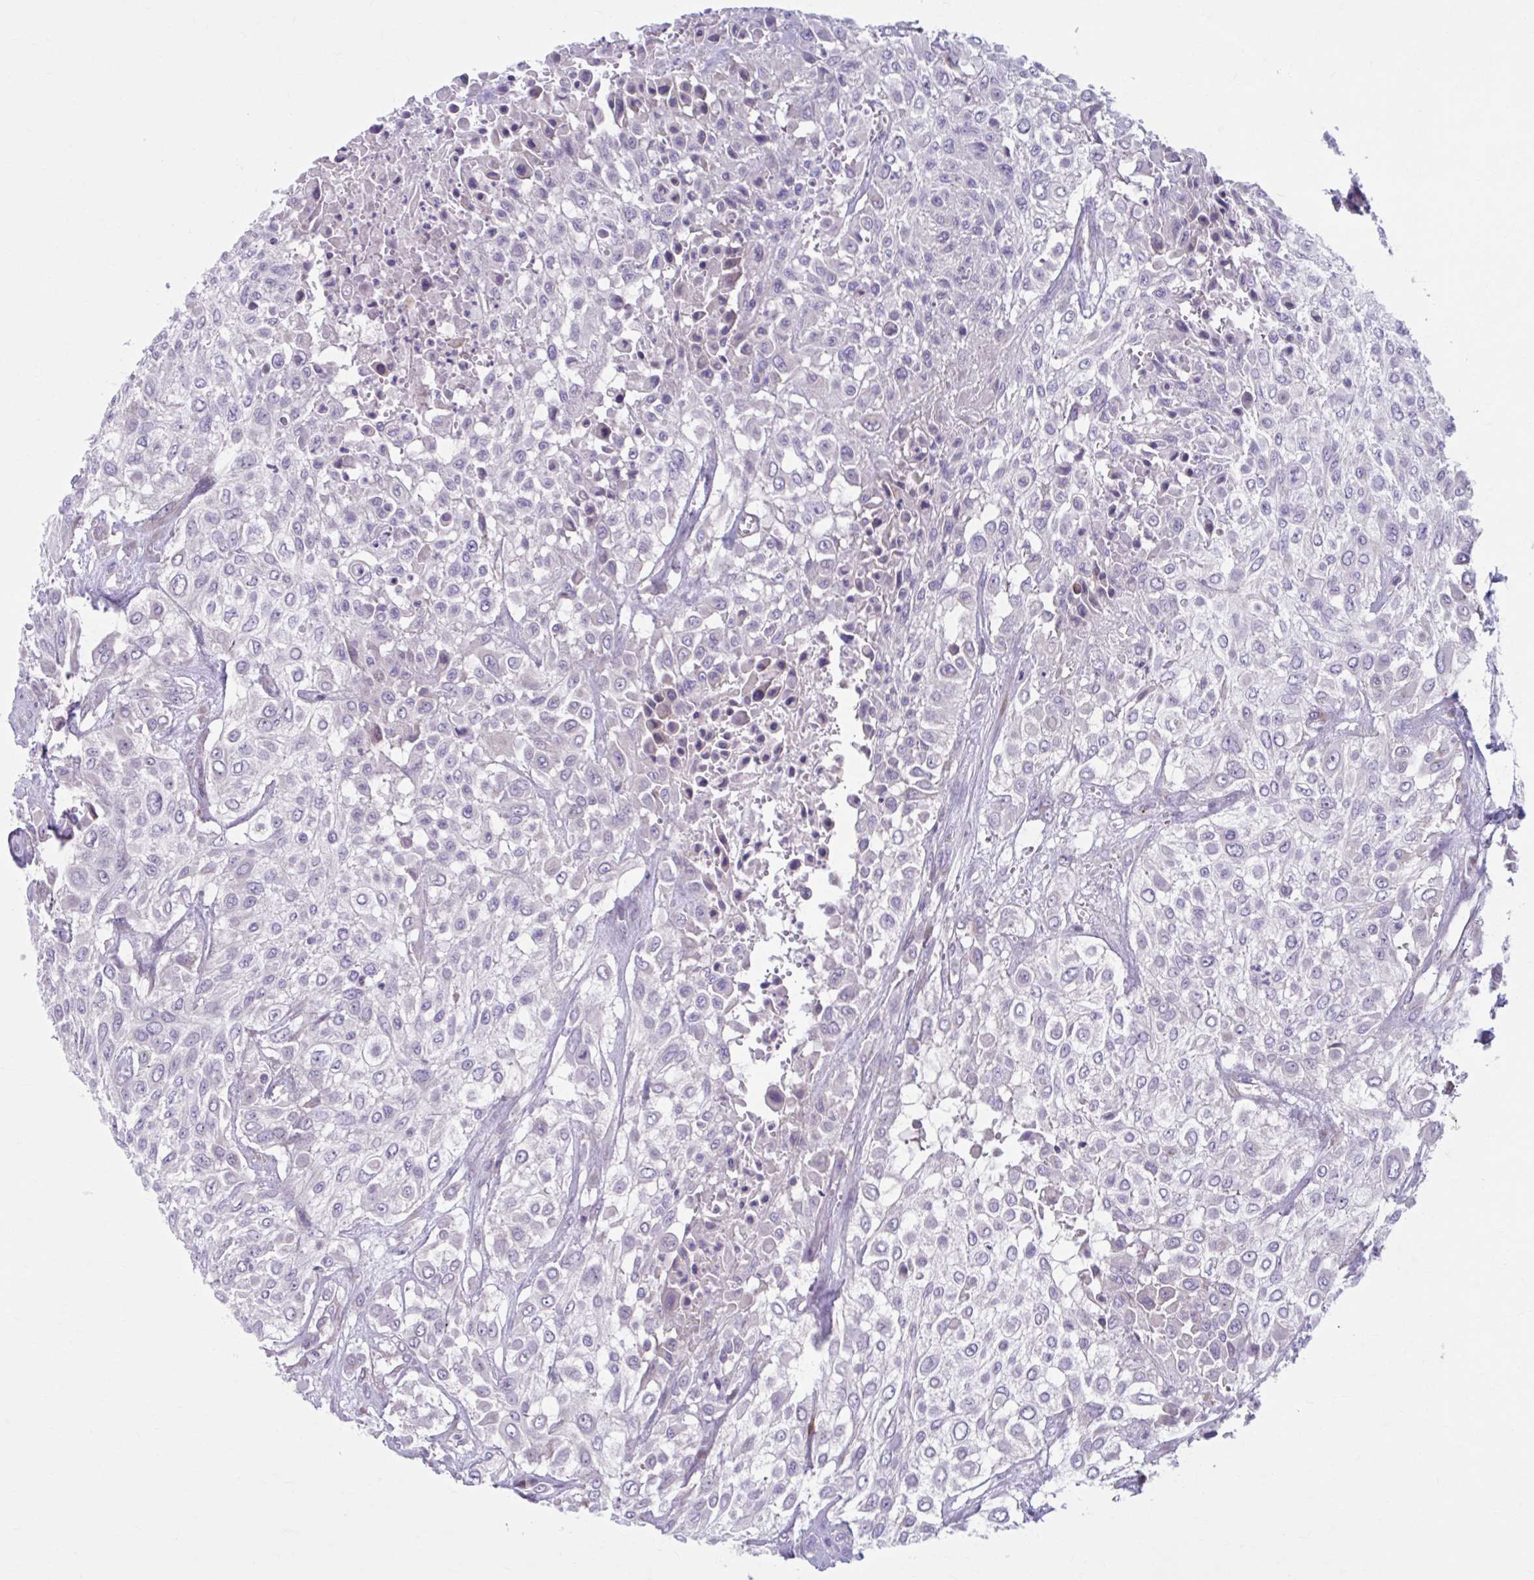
{"staining": {"intensity": "negative", "quantity": "none", "location": "none"}, "tissue": "urothelial cancer", "cell_type": "Tumor cells", "image_type": "cancer", "snomed": [{"axis": "morphology", "description": "Urothelial carcinoma, High grade"}, {"axis": "topography", "description": "Urinary bladder"}], "caption": "This is an immunohistochemistry (IHC) histopathology image of human urothelial cancer. There is no expression in tumor cells.", "gene": "CHST3", "patient": {"sex": "male", "age": 57}}